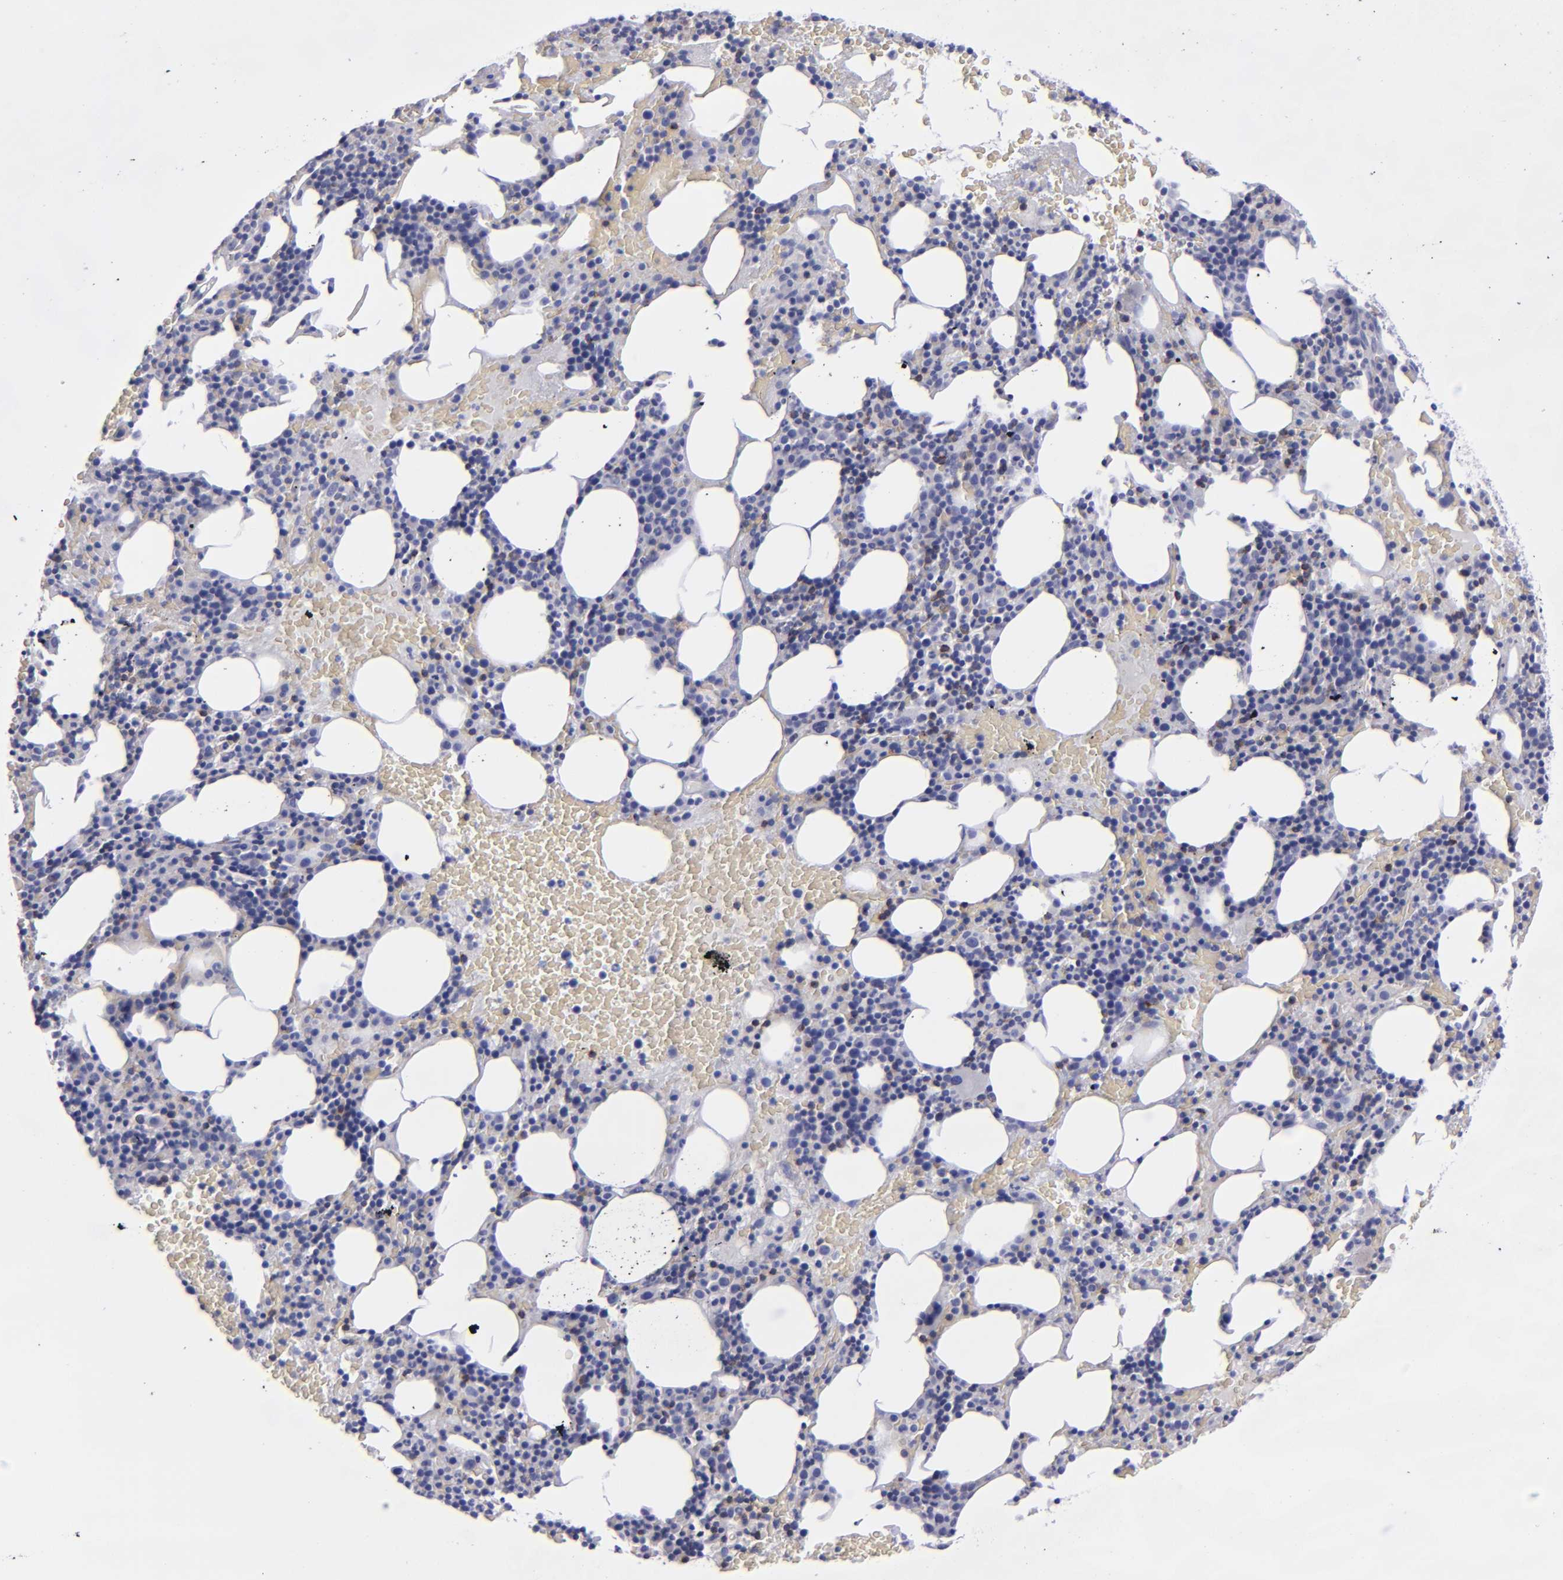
{"staining": {"intensity": "moderate", "quantity": "<25%", "location": "cytoplasmic/membranous"}, "tissue": "bone marrow", "cell_type": "Hematopoietic cells", "image_type": "normal", "snomed": [{"axis": "morphology", "description": "Normal tissue, NOS"}, {"axis": "topography", "description": "Bone marrow"}], "caption": "Protein expression analysis of unremarkable human bone marrow reveals moderate cytoplasmic/membranous staining in about <25% of hematopoietic cells. Immunohistochemistry stains the protein in brown and the nuclei are stained blue.", "gene": "CD2", "patient": {"sex": "male", "age": 86}}